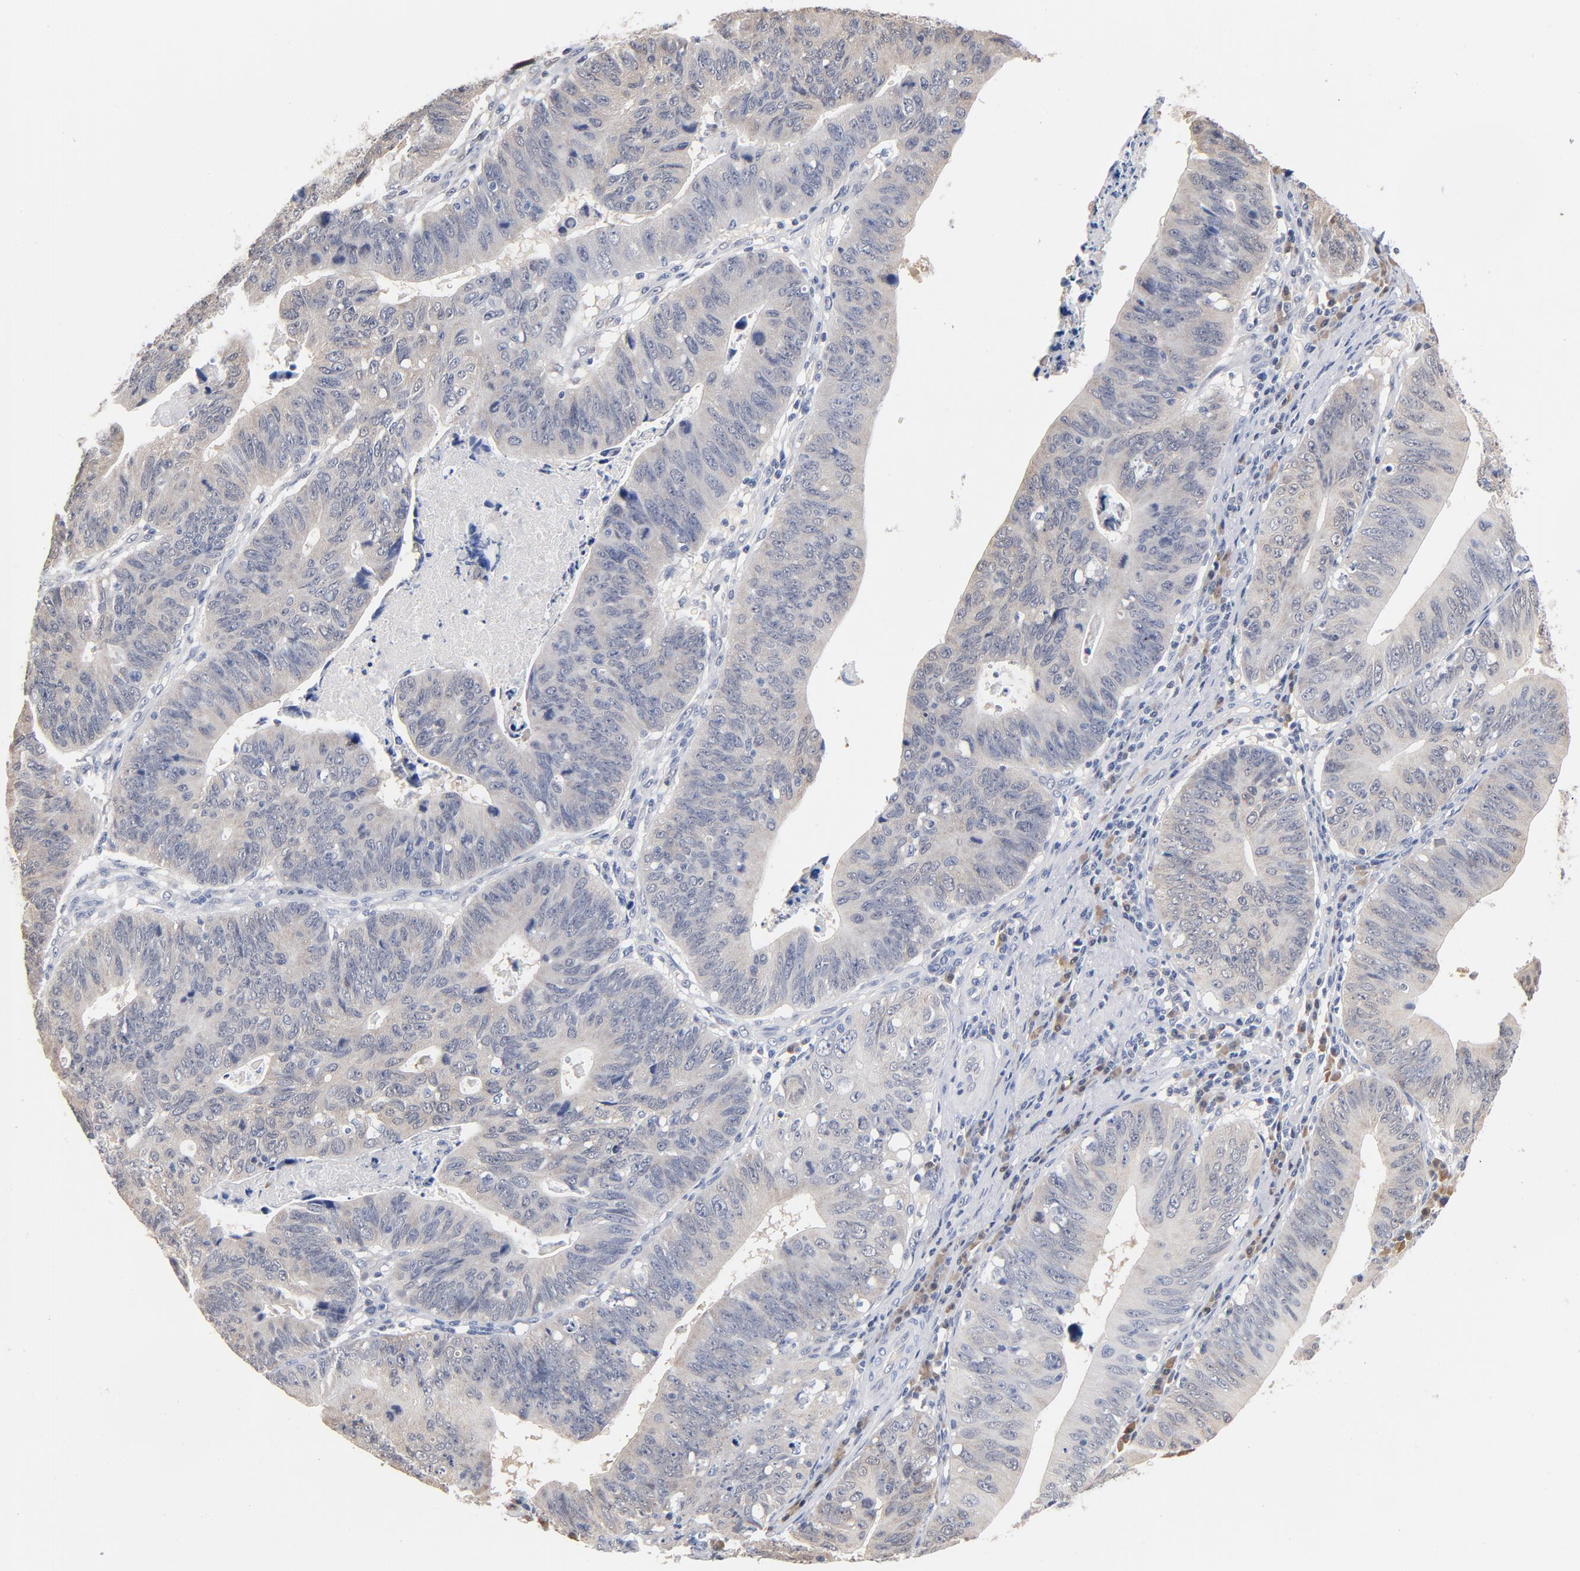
{"staining": {"intensity": "weak", "quantity": "25%-75%", "location": "cytoplasmic/membranous"}, "tissue": "stomach cancer", "cell_type": "Tumor cells", "image_type": "cancer", "snomed": [{"axis": "morphology", "description": "Adenocarcinoma, NOS"}, {"axis": "topography", "description": "Stomach"}], "caption": "IHC (DAB) staining of human stomach adenocarcinoma reveals weak cytoplasmic/membranous protein expression in approximately 25%-75% of tumor cells.", "gene": "MIF", "patient": {"sex": "male", "age": 59}}